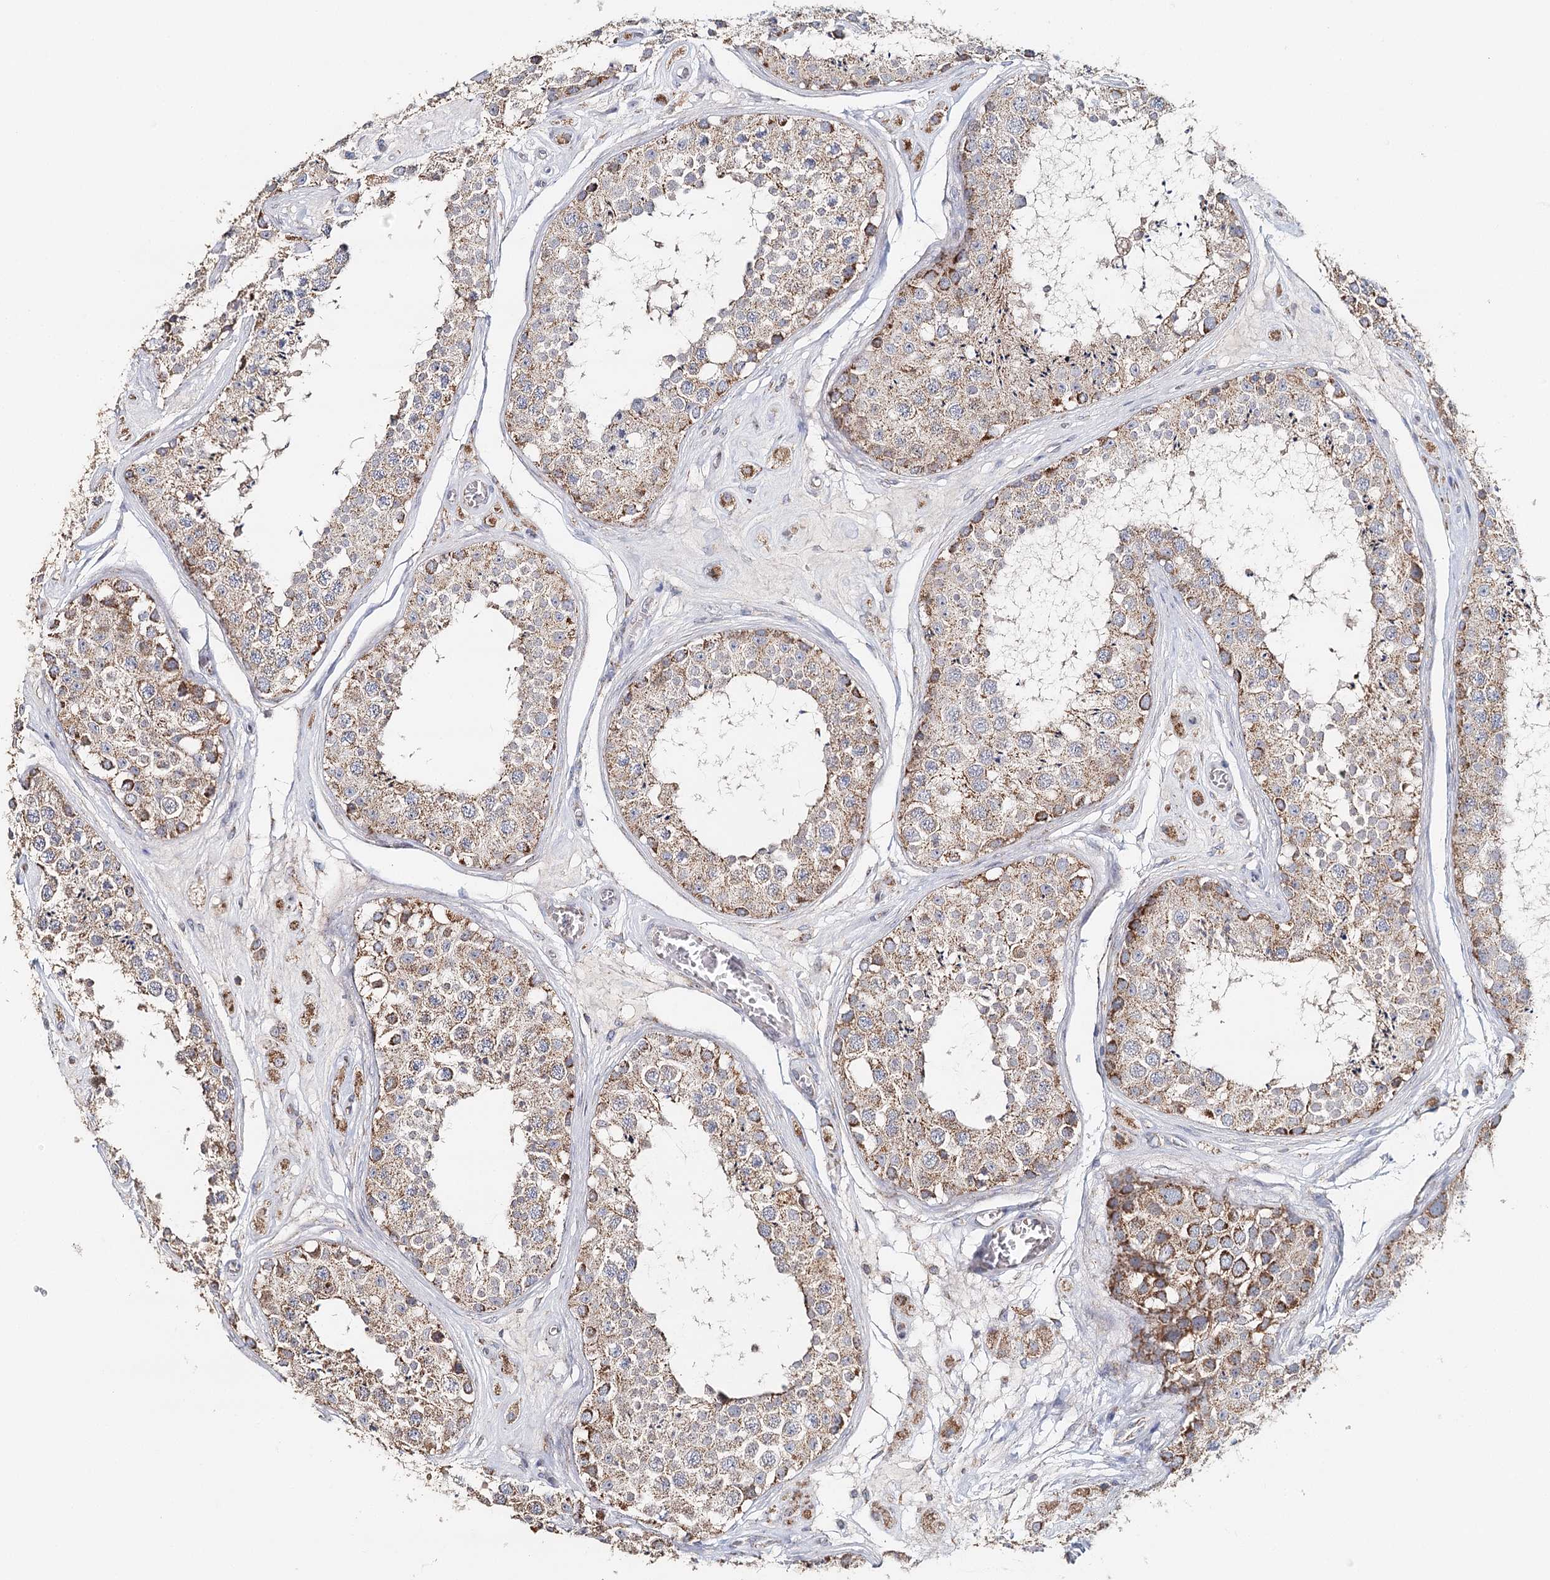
{"staining": {"intensity": "moderate", "quantity": ">75%", "location": "cytoplasmic/membranous"}, "tissue": "testis", "cell_type": "Cells in seminiferous ducts", "image_type": "normal", "snomed": [{"axis": "morphology", "description": "Normal tissue, NOS"}, {"axis": "topography", "description": "Testis"}], "caption": "Immunohistochemistry (IHC) staining of normal testis, which demonstrates medium levels of moderate cytoplasmic/membranous positivity in about >75% of cells in seminiferous ducts indicating moderate cytoplasmic/membranous protein expression. The staining was performed using DAB (brown) for protein detection and nuclei were counterstained in hematoxylin (blue).", "gene": "MMP25", "patient": {"sex": "male", "age": 25}}